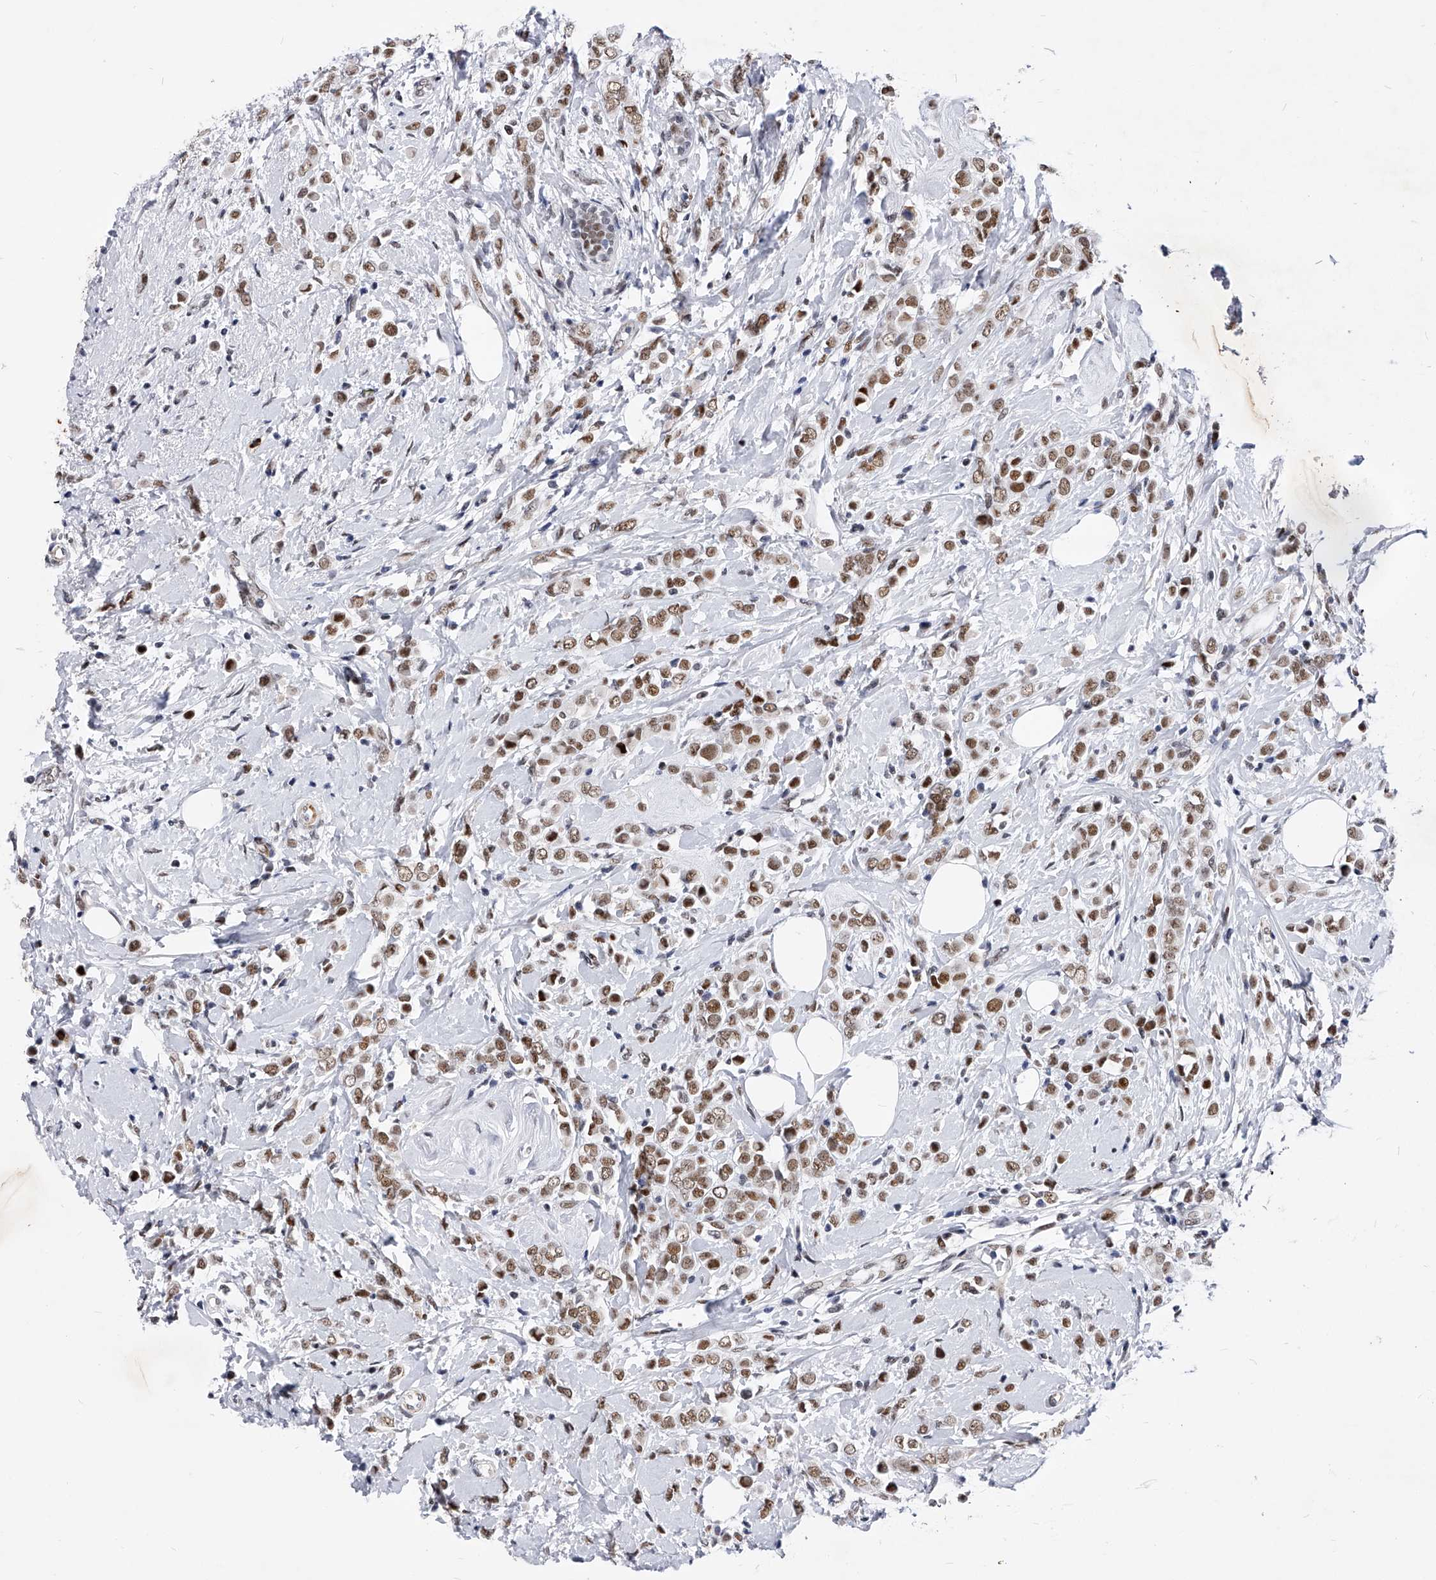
{"staining": {"intensity": "moderate", "quantity": ">75%", "location": "nuclear"}, "tissue": "breast cancer", "cell_type": "Tumor cells", "image_type": "cancer", "snomed": [{"axis": "morphology", "description": "Lobular carcinoma"}, {"axis": "topography", "description": "Breast"}], "caption": "DAB (3,3'-diaminobenzidine) immunohistochemical staining of human lobular carcinoma (breast) demonstrates moderate nuclear protein staining in approximately >75% of tumor cells. (Stains: DAB (3,3'-diaminobenzidine) in brown, nuclei in blue, Microscopy: brightfield microscopy at high magnification).", "gene": "TESK2", "patient": {"sex": "female", "age": 47}}